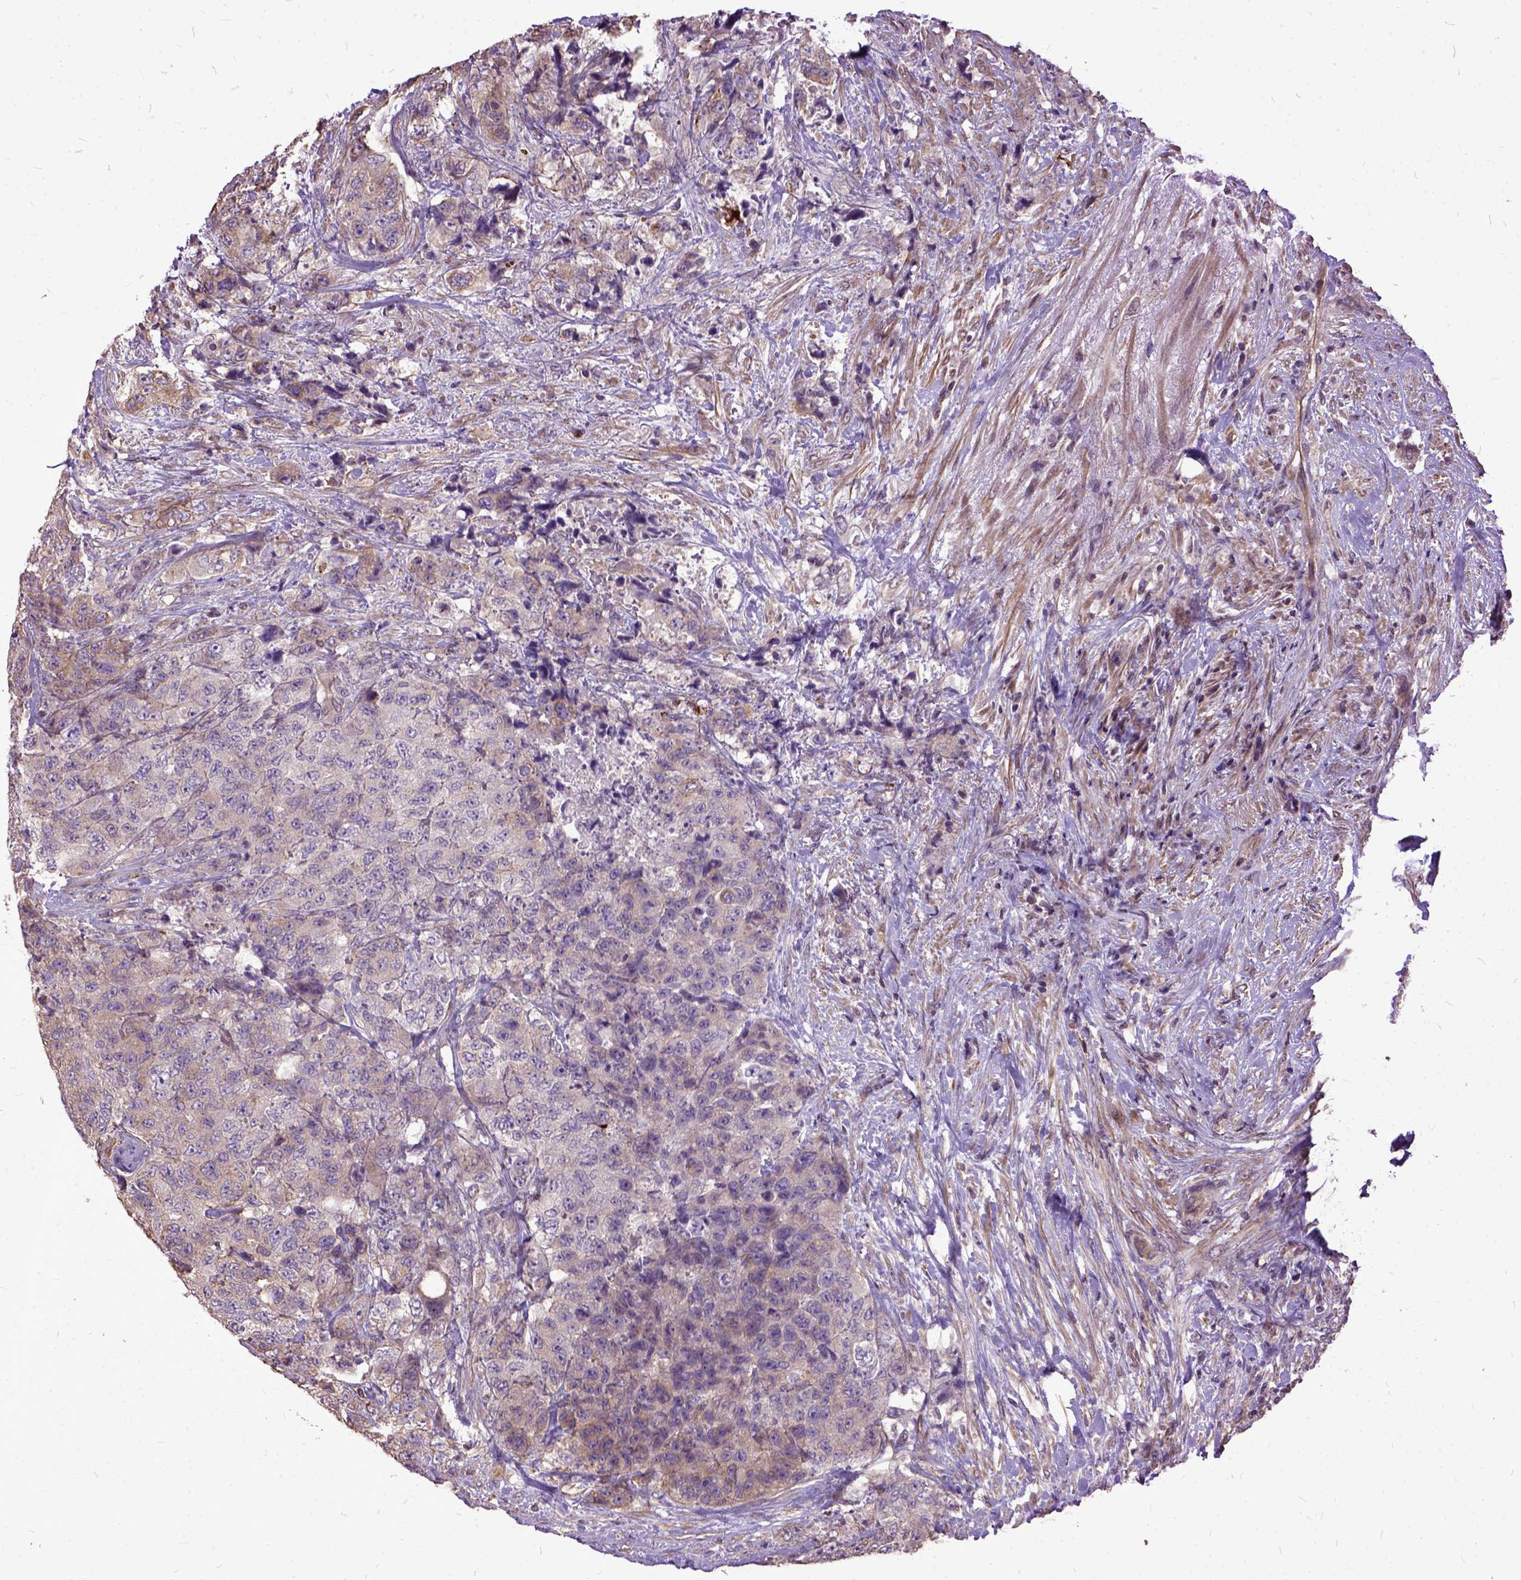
{"staining": {"intensity": "weak", "quantity": ">75%", "location": "cytoplasmic/membranous"}, "tissue": "urothelial cancer", "cell_type": "Tumor cells", "image_type": "cancer", "snomed": [{"axis": "morphology", "description": "Urothelial carcinoma, High grade"}, {"axis": "topography", "description": "Urinary bladder"}], "caption": "Immunohistochemical staining of human high-grade urothelial carcinoma shows low levels of weak cytoplasmic/membranous staining in approximately >75% of tumor cells. The staining was performed using DAB (3,3'-diaminobenzidine) to visualize the protein expression in brown, while the nuclei were stained in blue with hematoxylin (Magnification: 20x).", "gene": "AREG", "patient": {"sex": "female", "age": 78}}